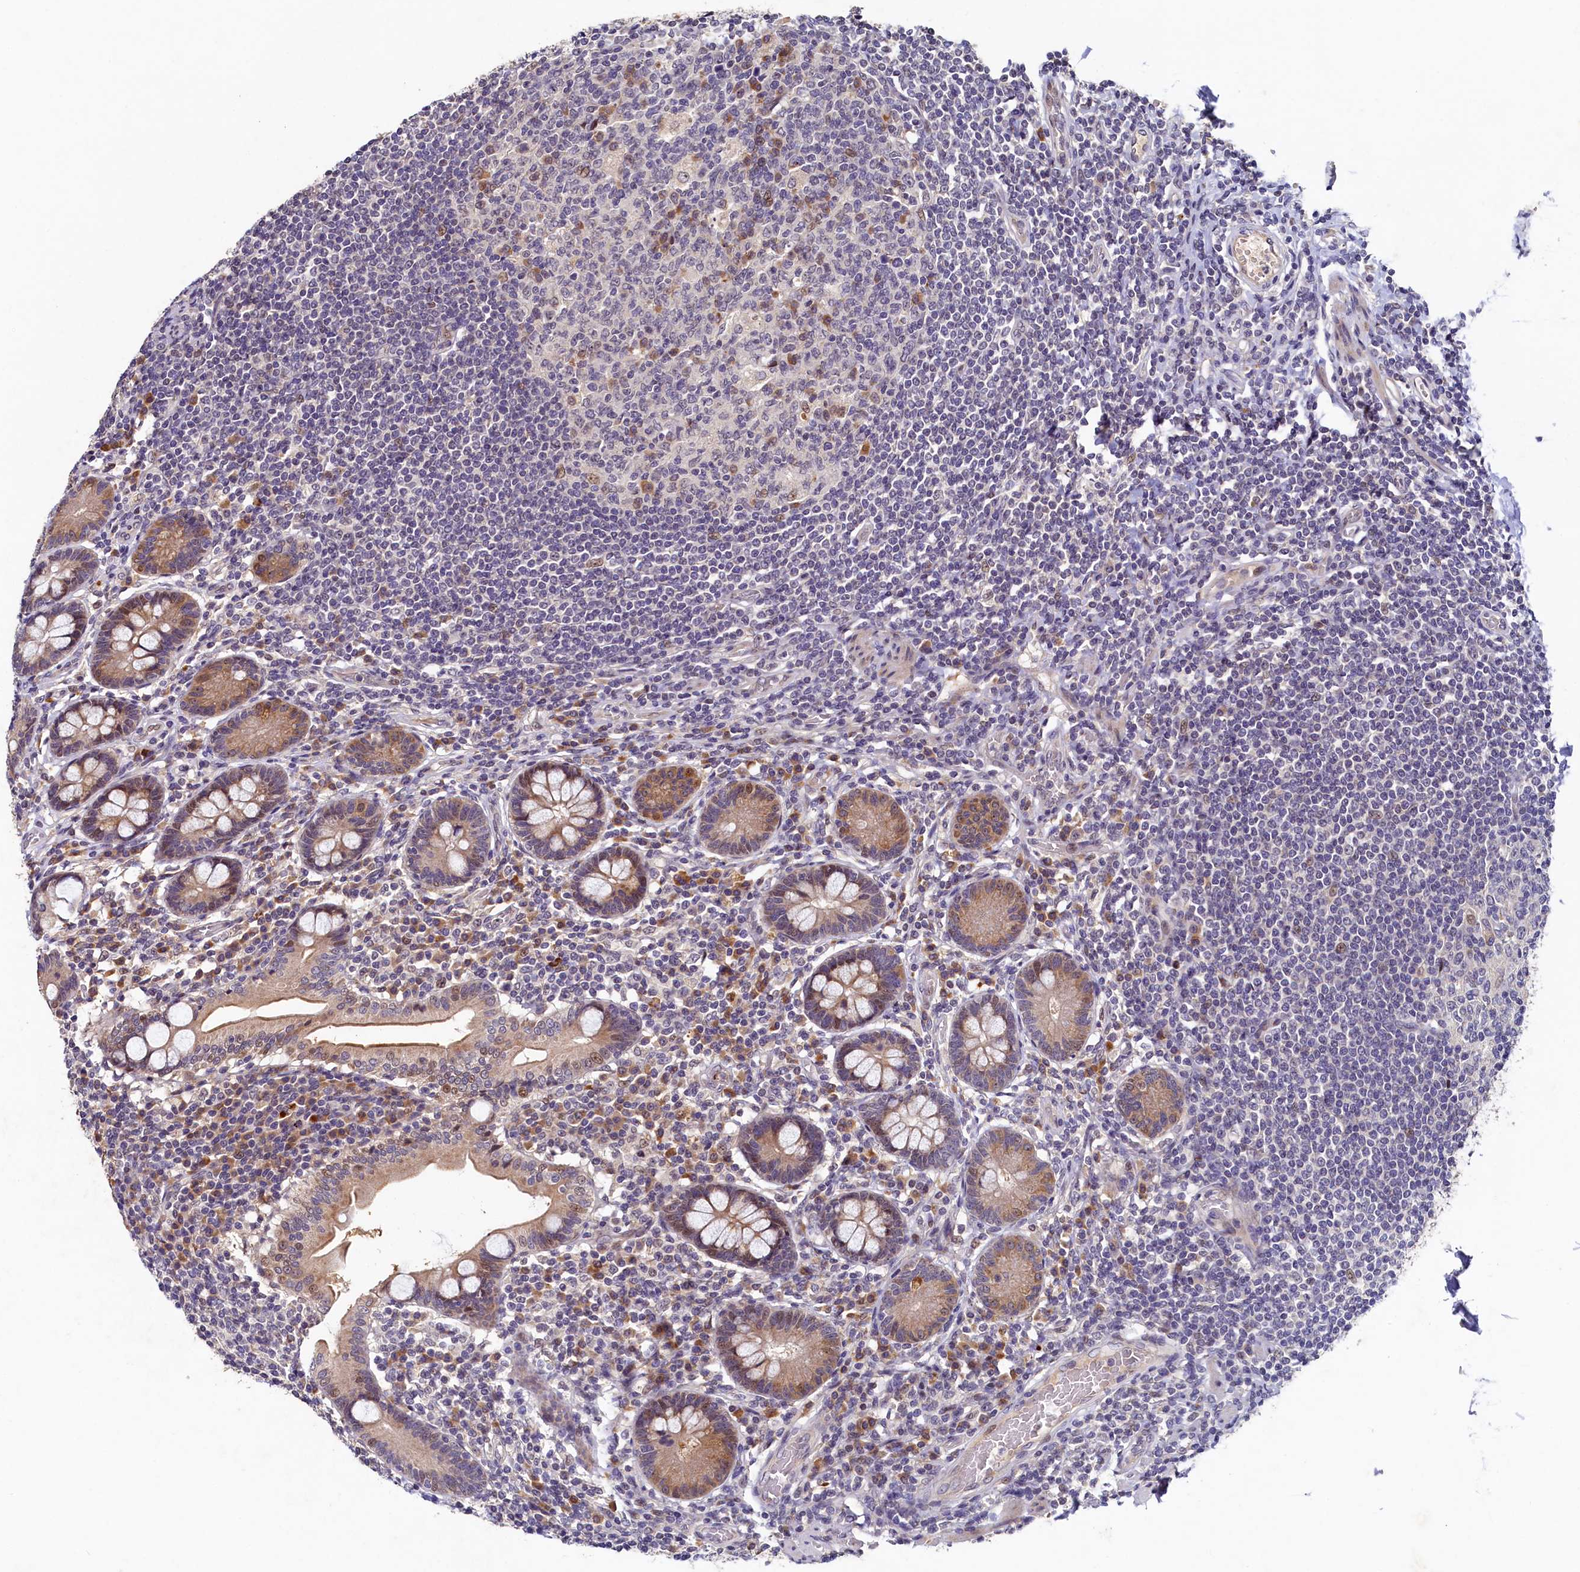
{"staining": {"intensity": "moderate", "quantity": ">75%", "location": "cytoplasmic/membranous"}, "tissue": "small intestine", "cell_type": "Glandular cells", "image_type": "normal", "snomed": [{"axis": "morphology", "description": "Normal tissue, NOS"}, {"axis": "topography", "description": "Small intestine"}], "caption": "Human small intestine stained with a brown dye displays moderate cytoplasmic/membranous positive expression in approximately >75% of glandular cells.", "gene": "LATS2", "patient": {"sex": "male", "age": 52}}